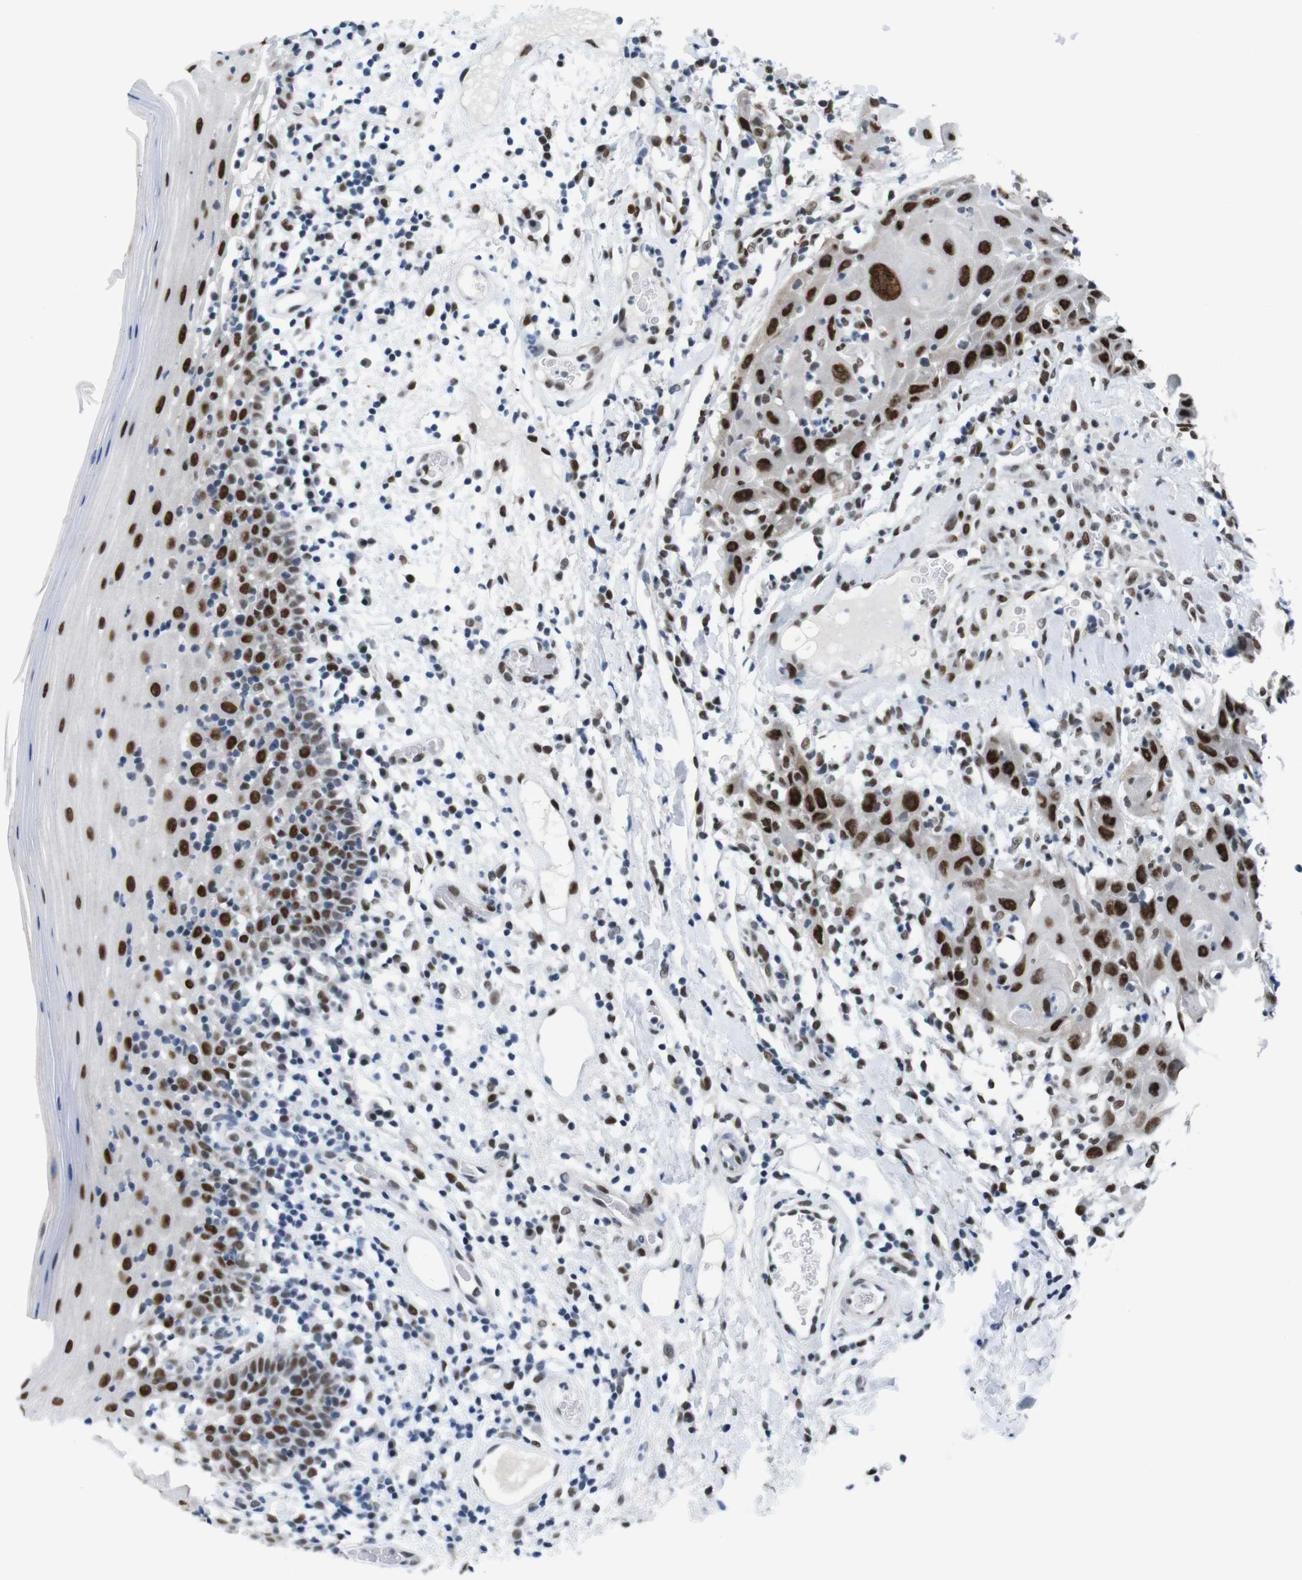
{"staining": {"intensity": "strong", "quantity": ">75%", "location": "nuclear"}, "tissue": "oral mucosa", "cell_type": "Squamous epithelial cells", "image_type": "normal", "snomed": [{"axis": "morphology", "description": "Normal tissue, NOS"}, {"axis": "morphology", "description": "Squamous cell carcinoma, NOS"}, {"axis": "topography", "description": "Skeletal muscle"}, {"axis": "topography", "description": "Oral tissue"}], "caption": "About >75% of squamous epithelial cells in unremarkable human oral mucosa display strong nuclear protein positivity as visualized by brown immunohistochemical staining.", "gene": "PSME3", "patient": {"sex": "male", "age": 71}}